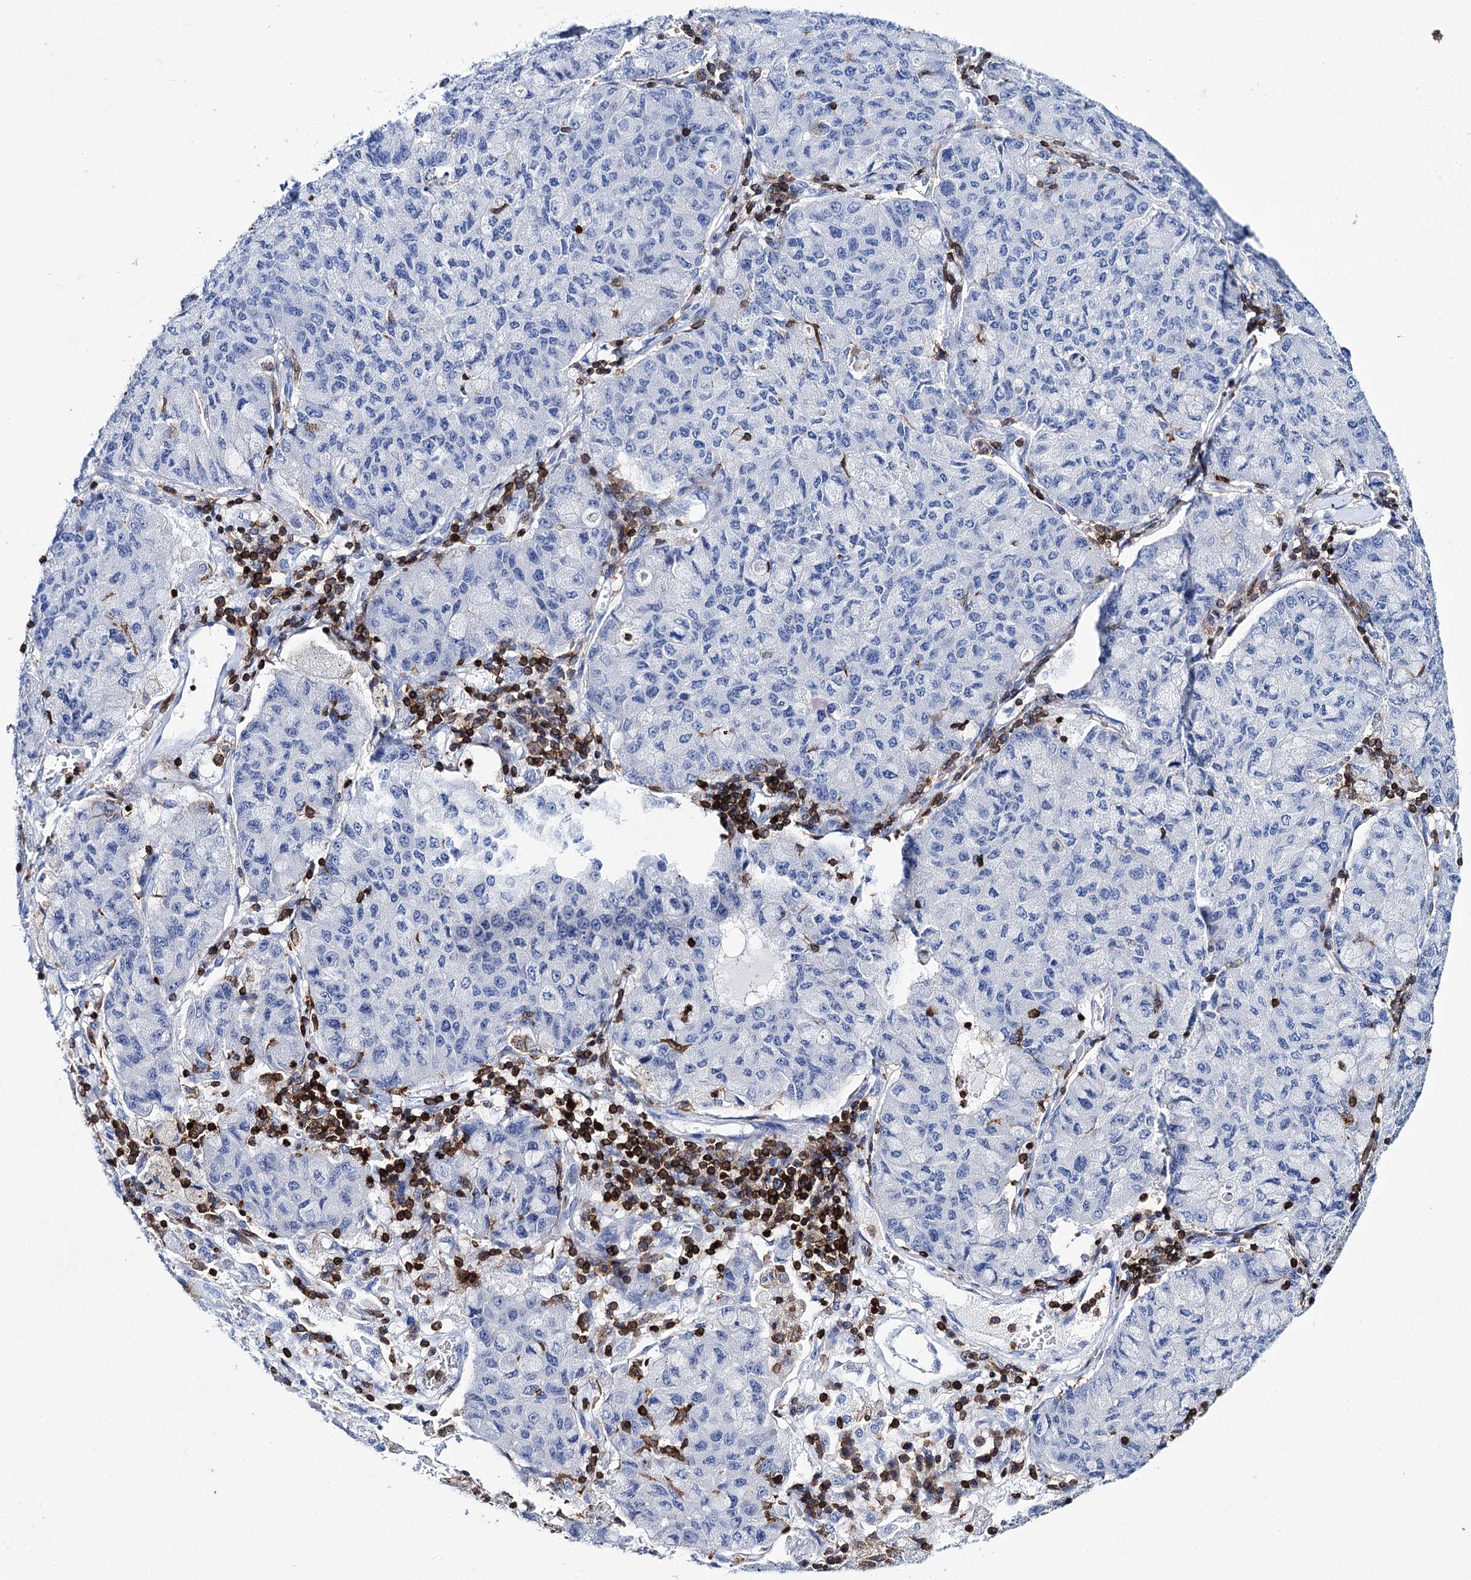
{"staining": {"intensity": "negative", "quantity": "none", "location": "none"}, "tissue": "lung cancer", "cell_type": "Tumor cells", "image_type": "cancer", "snomed": [{"axis": "morphology", "description": "Squamous cell carcinoma, NOS"}, {"axis": "topography", "description": "Lung"}], "caption": "Immunohistochemistry (IHC) of squamous cell carcinoma (lung) displays no positivity in tumor cells.", "gene": "DEF6", "patient": {"sex": "male", "age": 74}}